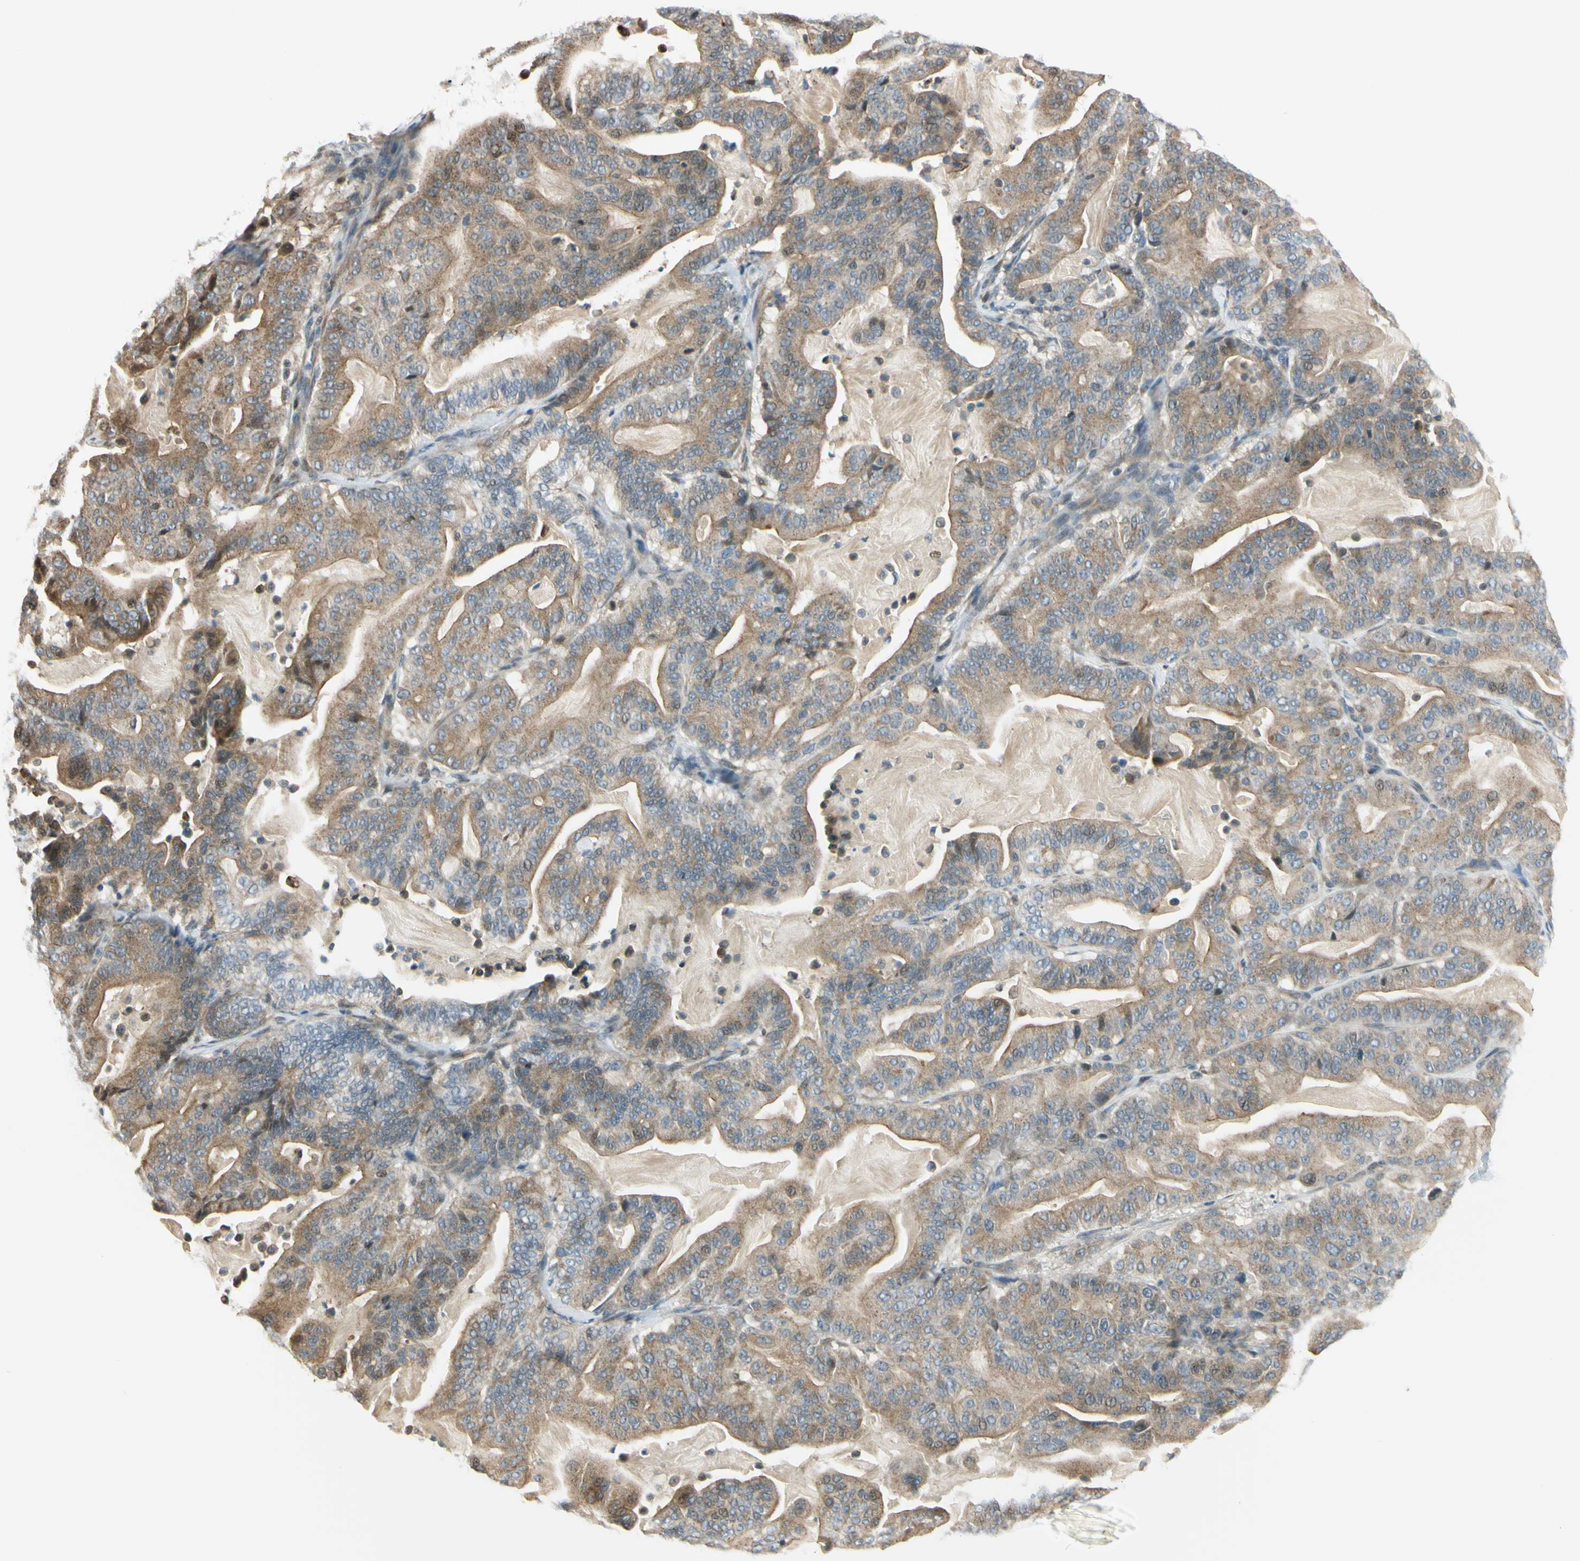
{"staining": {"intensity": "moderate", "quantity": ">75%", "location": "cytoplasmic/membranous"}, "tissue": "pancreatic cancer", "cell_type": "Tumor cells", "image_type": "cancer", "snomed": [{"axis": "morphology", "description": "Adenocarcinoma, NOS"}, {"axis": "topography", "description": "Pancreas"}], "caption": "Immunohistochemistry of adenocarcinoma (pancreatic) demonstrates medium levels of moderate cytoplasmic/membranous staining in approximately >75% of tumor cells. The staining is performed using DAB (3,3'-diaminobenzidine) brown chromogen to label protein expression. The nuclei are counter-stained blue using hematoxylin.", "gene": "NPDC1", "patient": {"sex": "male", "age": 63}}